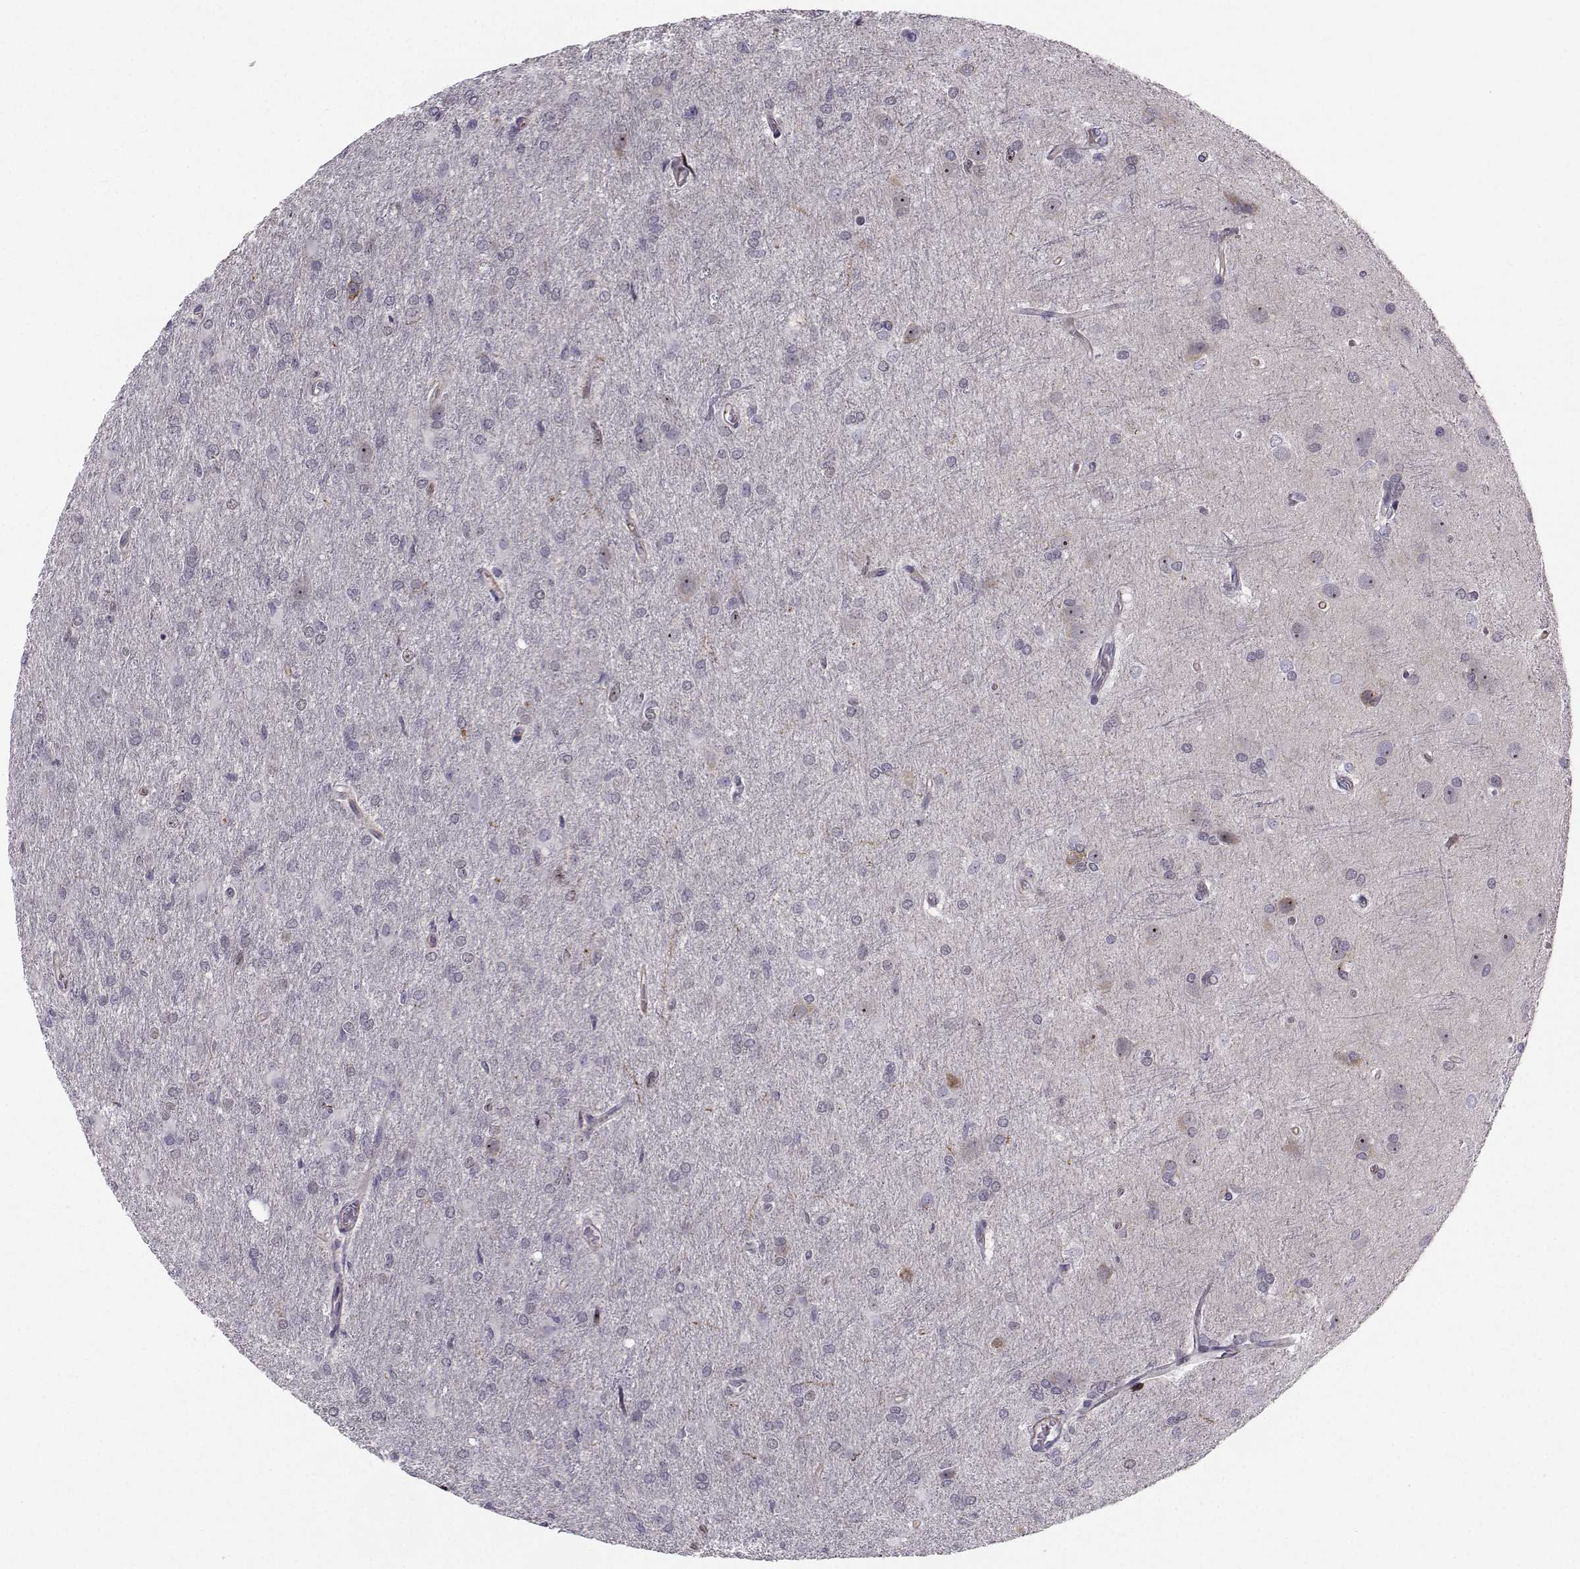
{"staining": {"intensity": "negative", "quantity": "none", "location": "none"}, "tissue": "glioma", "cell_type": "Tumor cells", "image_type": "cancer", "snomed": [{"axis": "morphology", "description": "Glioma, malignant, High grade"}, {"axis": "topography", "description": "Brain"}], "caption": "This photomicrograph is of malignant glioma (high-grade) stained with IHC to label a protein in brown with the nuclei are counter-stained blue. There is no expression in tumor cells. (Brightfield microscopy of DAB (3,3'-diaminobenzidine) immunohistochemistry (IHC) at high magnification).", "gene": "LRP8", "patient": {"sex": "male", "age": 68}}